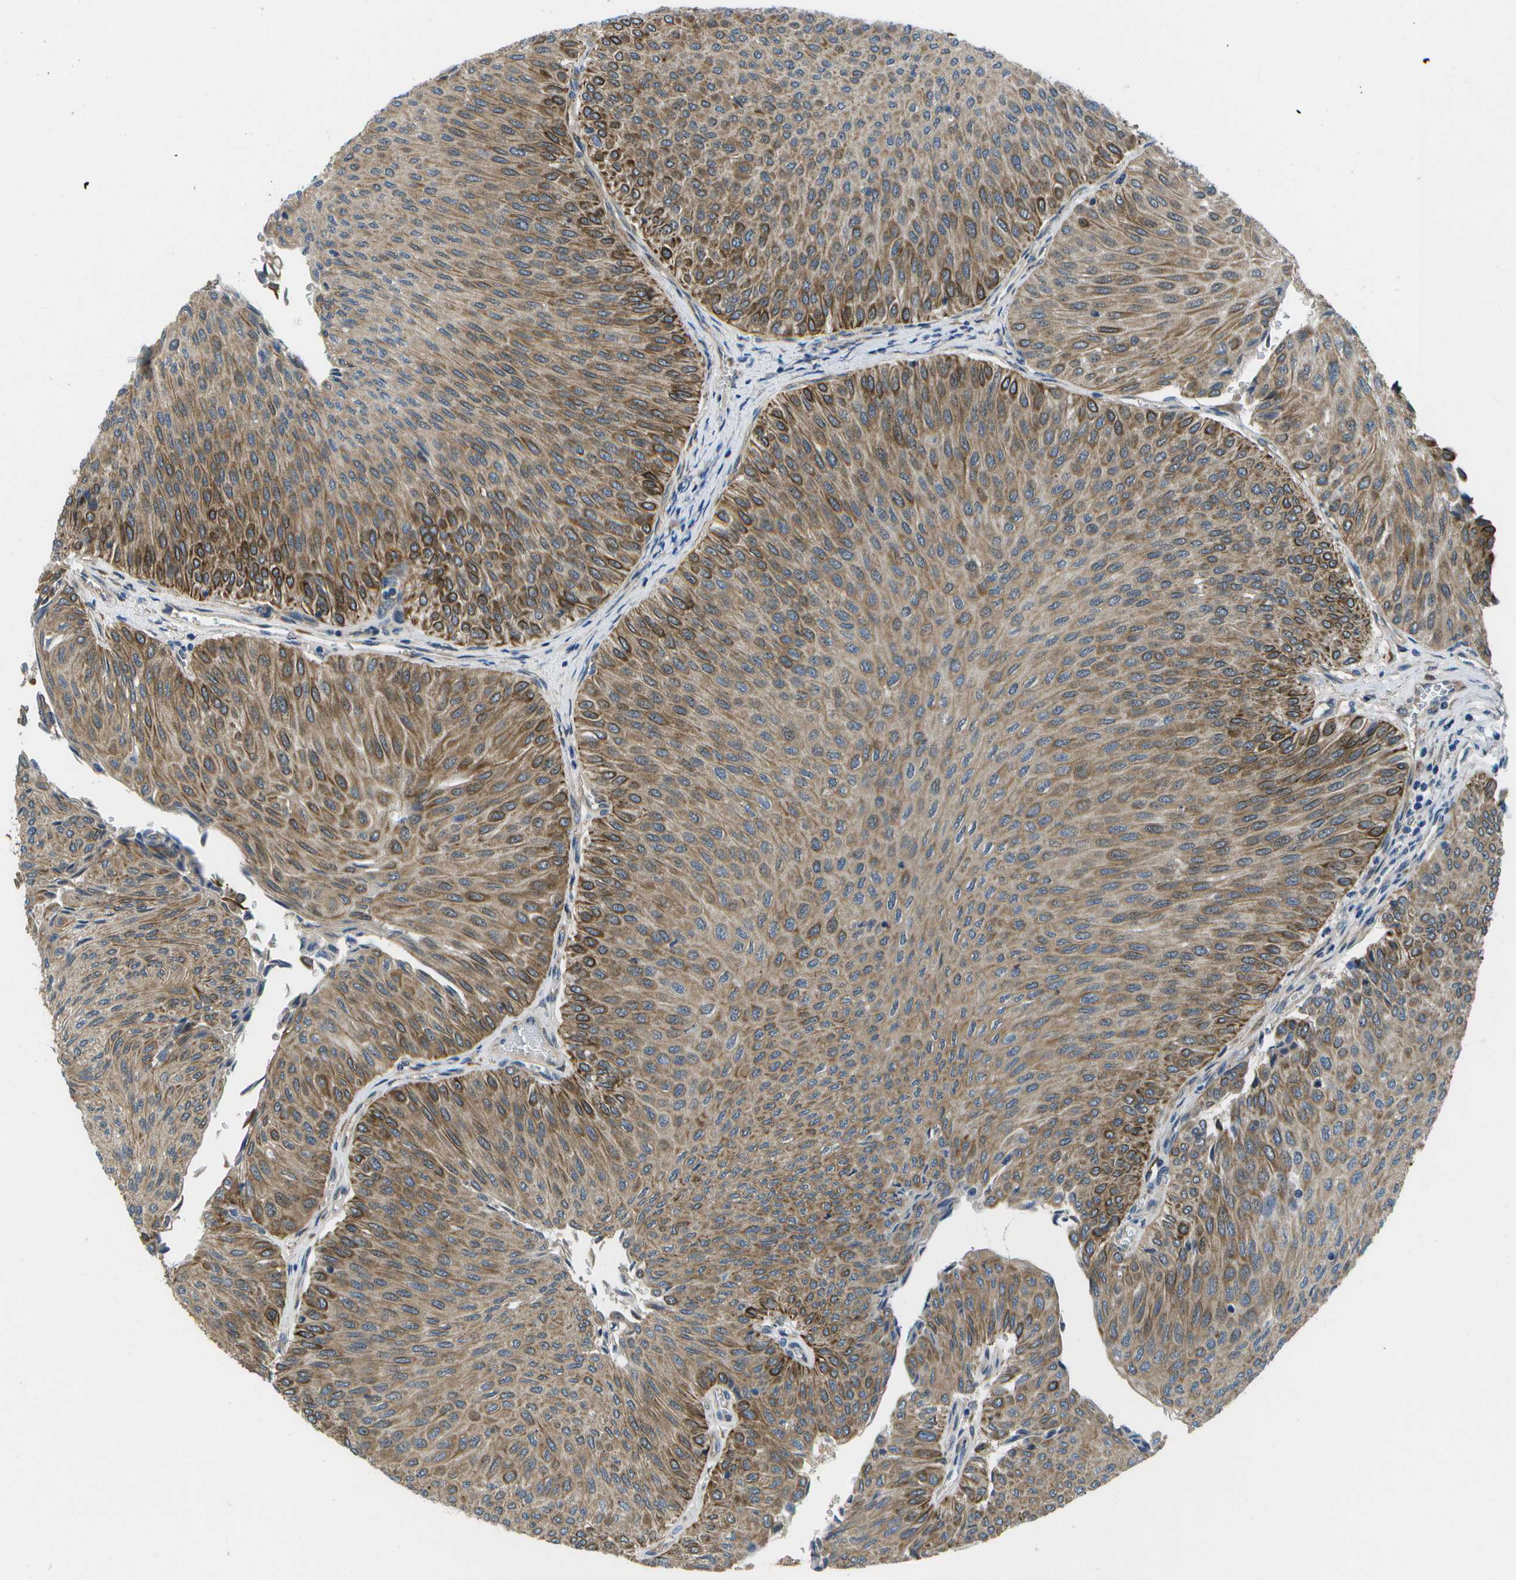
{"staining": {"intensity": "moderate", "quantity": ">75%", "location": "cytoplasmic/membranous"}, "tissue": "urothelial cancer", "cell_type": "Tumor cells", "image_type": "cancer", "snomed": [{"axis": "morphology", "description": "Urothelial carcinoma, Low grade"}, {"axis": "topography", "description": "Urinary bladder"}], "caption": "IHC (DAB (3,3'-diaminobenzidine)) staining of human urothelial cancer shows moderate cytoplasmic/membranous protein staining in approximately >75% of tumor cells.", "gene": "P3H1", "patient": {"sex": "male", "age": 78}}